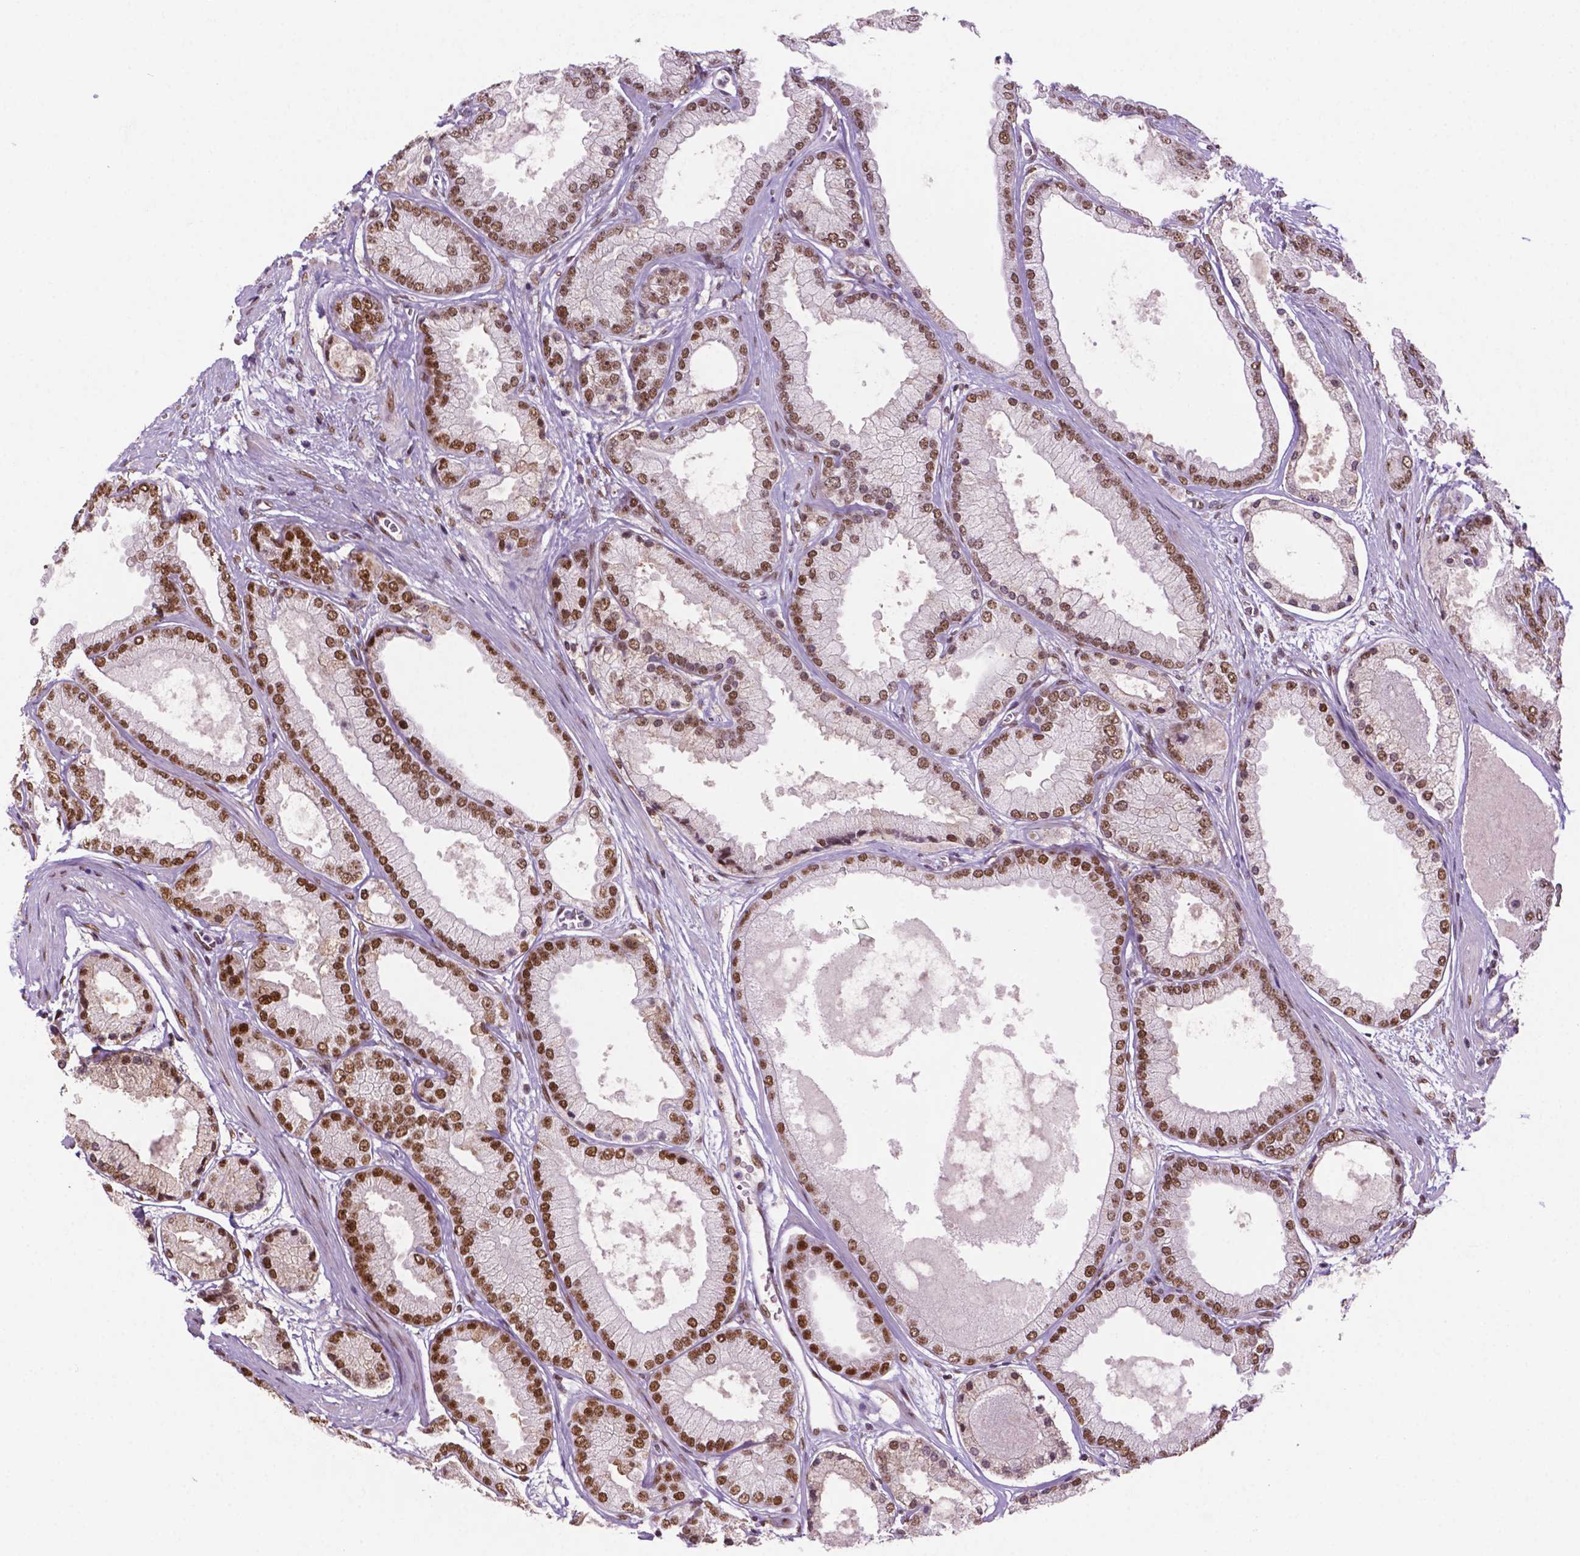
{"staining": {"intensity": "weak", "quantity": "25%-75%", "location": "nuclear"}, "tissue": "prostate cancer", "cell_type": "Tumor cells", "image_type": "cancer", "snomed": [{"axis": "morphology", "description": "Adenocarcinoma, High grade"}, {"axis": "topography", "description": "Prostate"}], "caption": "This image exhibits immunohistochemistry (IHC) staining of human prostate adenocarcinoma (high-grade), with low weak nuclear positivity in approximately 25%-75% of tumor cells.", "gene": "MLH1", "patient": {"sex": "male", "age": 67}}